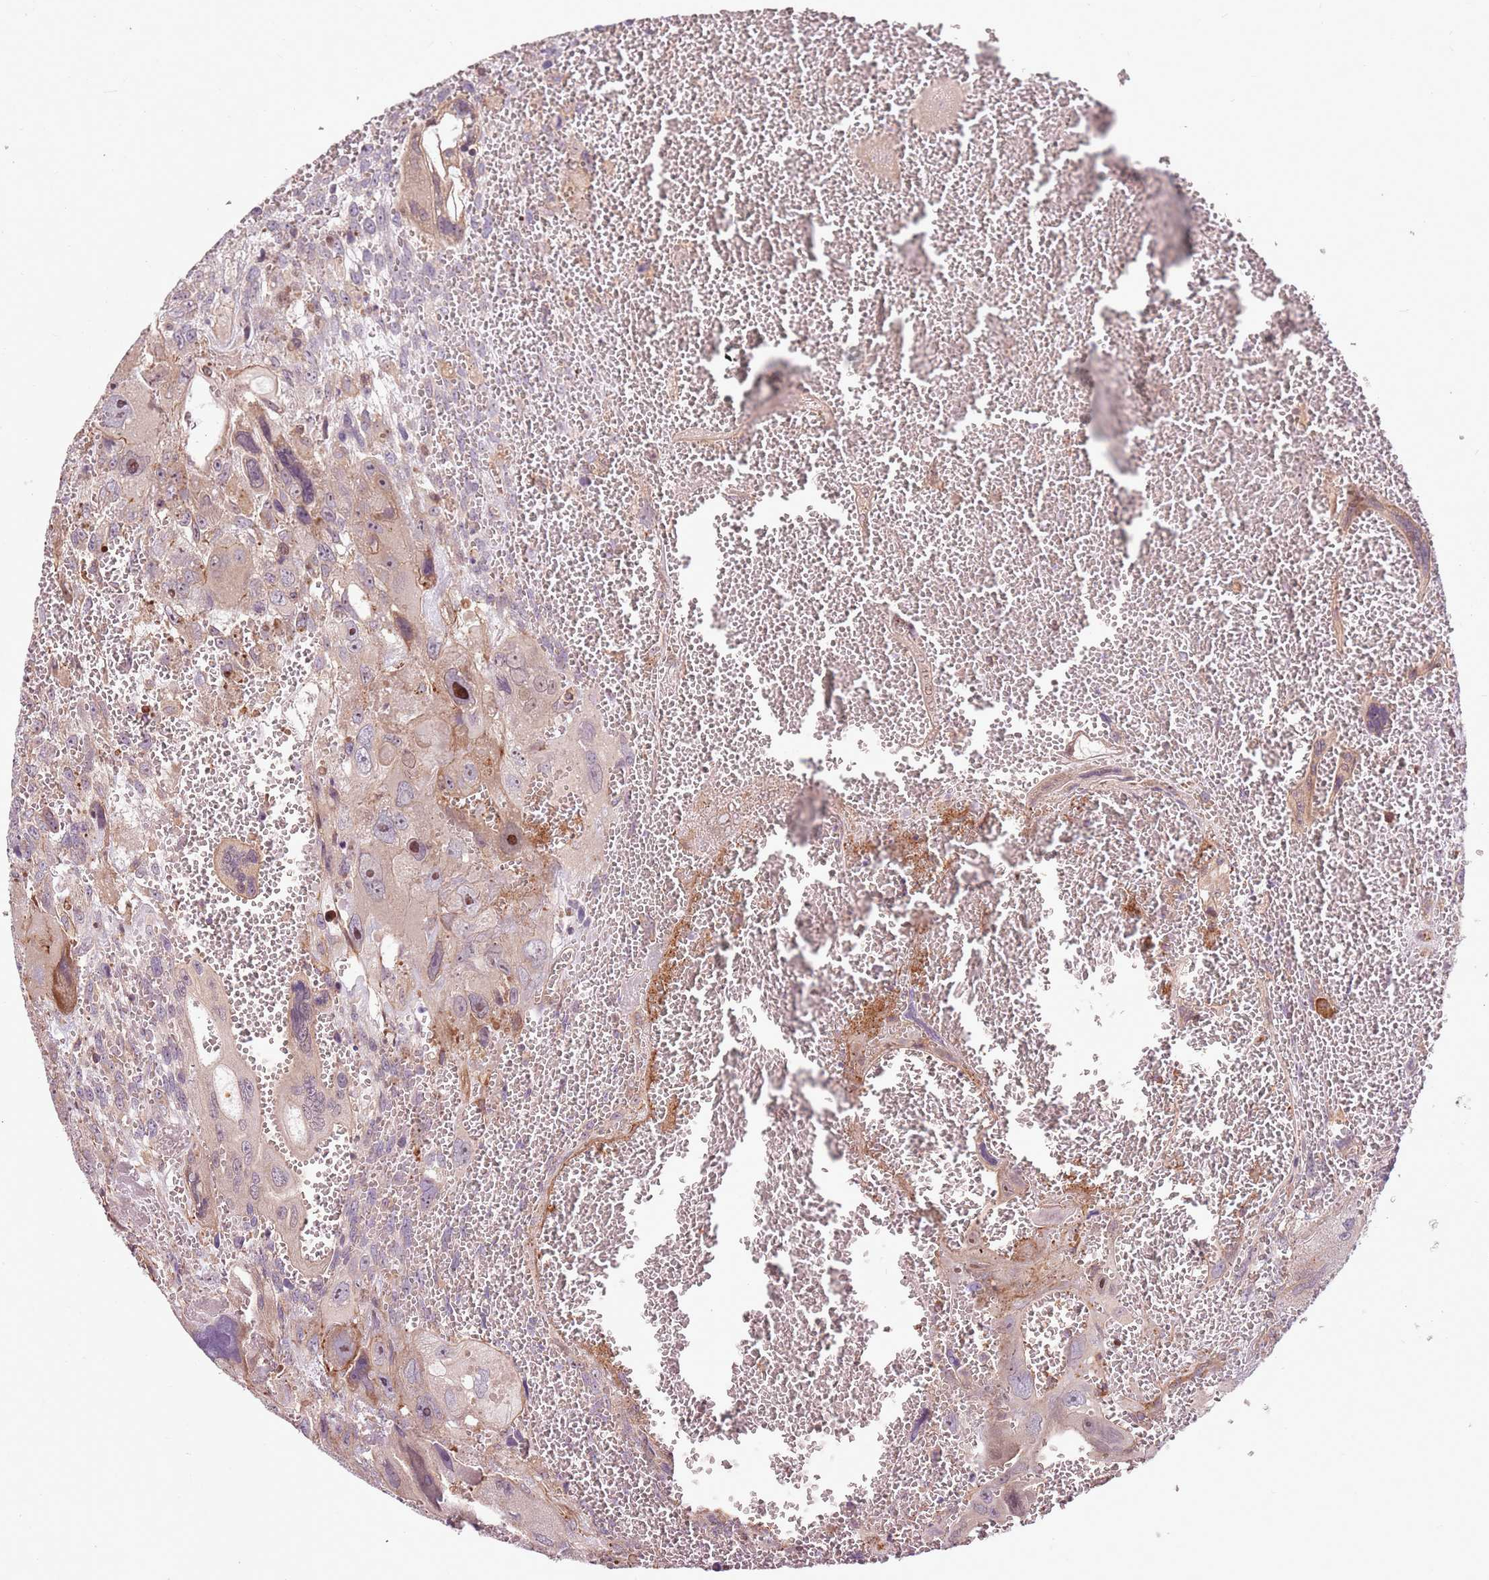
{"staining": {"intensity": "moderate", "quantity": "<25%", "location": "nuclear"}, "tissue": "testis cancer", "cell_type": "Tumor cells", "image_type": "cancer", "snomed": [{"axis": "morphology", "description": "Carcinoma, Embryonal, NOS"}, {"axis": "topography", "description": "Testis"}], "caption": "Protein staining of testis cancer (embryonal carcinoma) tissue displays moderate nuclear positivity in approximately <25% of tumor cells.", "gene": "RPL21", "patient": {"sex": "male", "age": 28}}